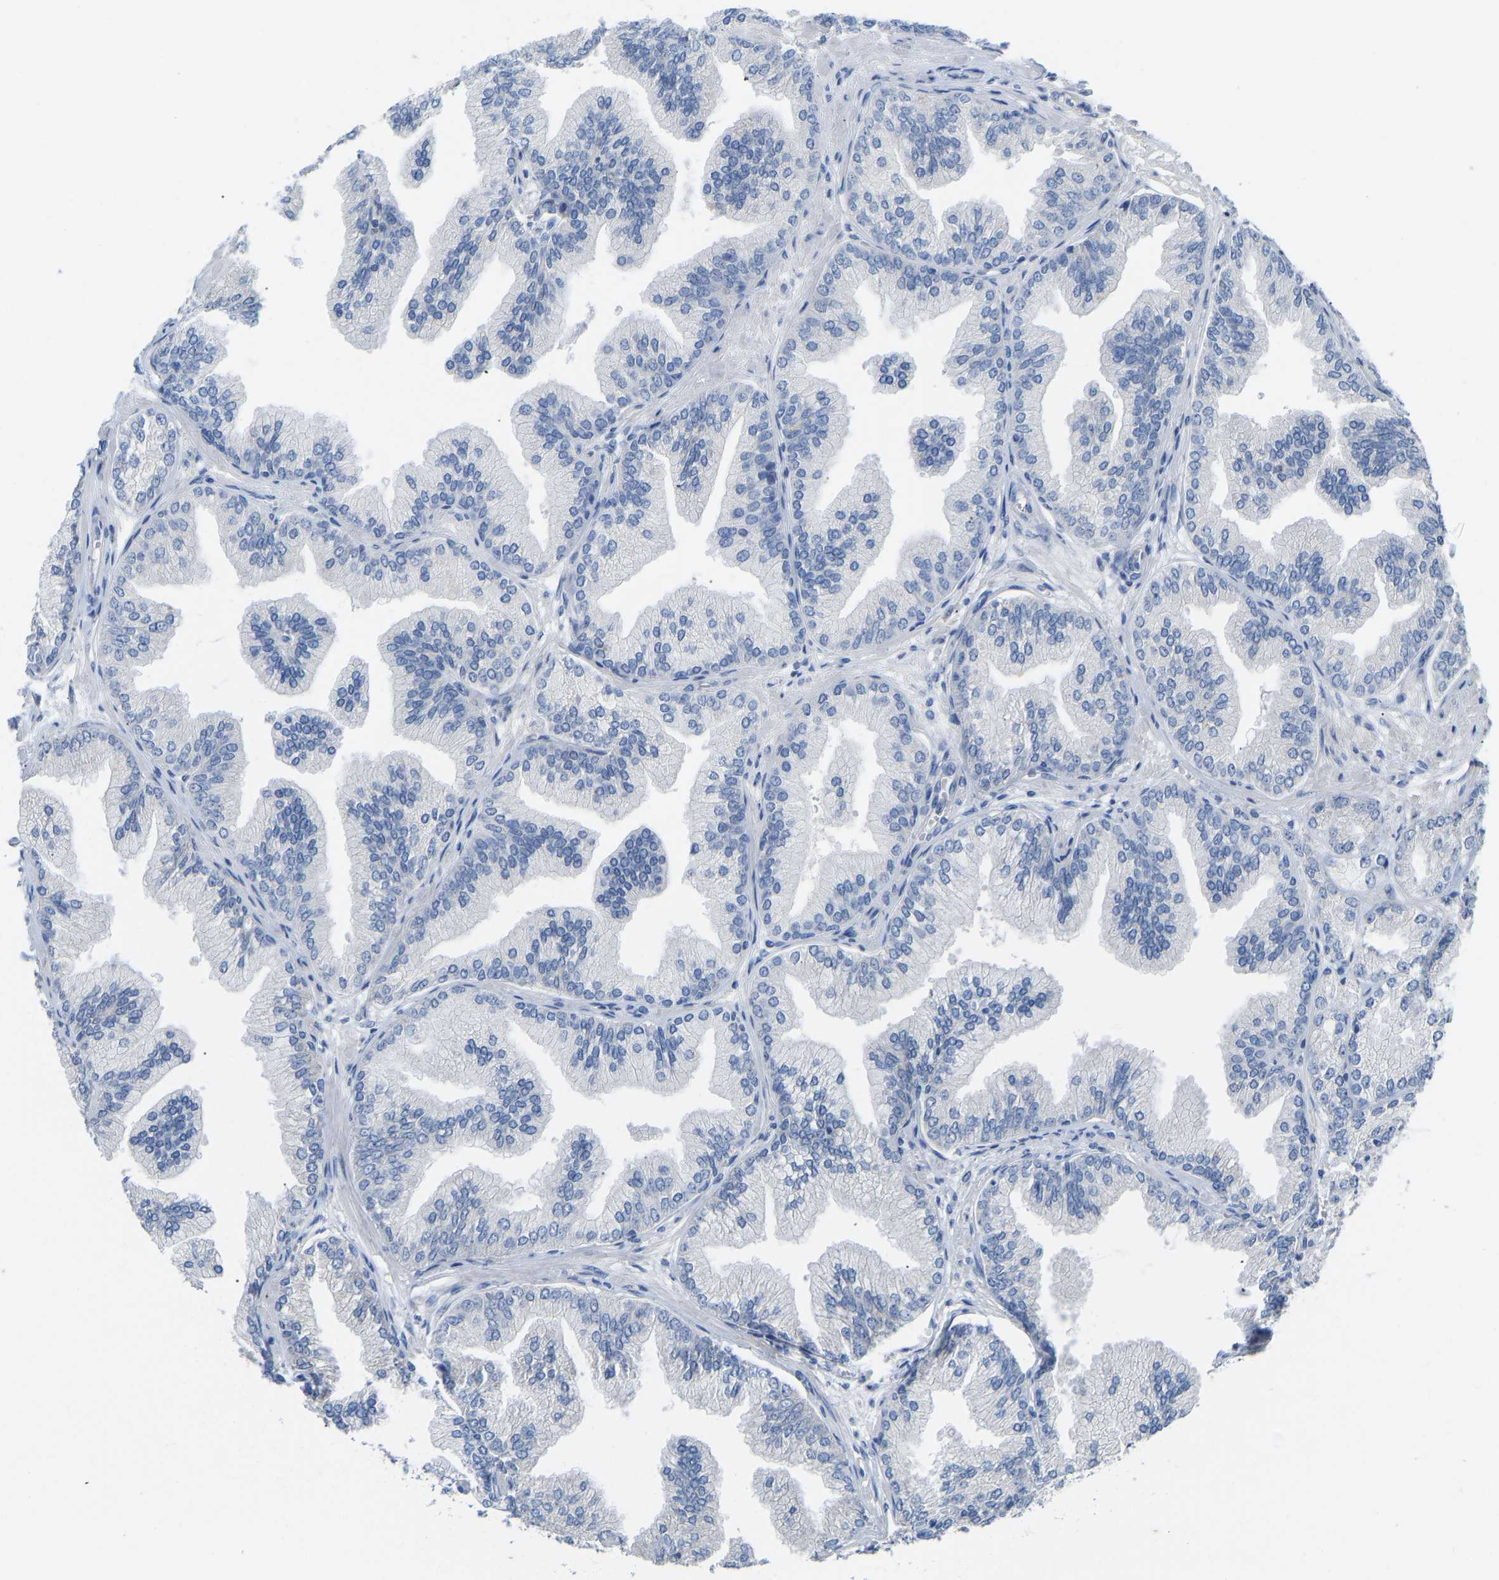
{"staining": {"intensity": "negative", "quantity": "none", "location": "none"}, "tissue": "prostate cancer", "cell_type": "Tumor cells", "image_type": "cancer", "snomed": [{"axis": "morphology", "description": "Adenocarcinoma, Low grade"}, {"axis": "topography", "description": "Prostate"}], "caption": "A micrograph of human prostate cancer is negative for staining in tumor cells.", "gene": "OLIG2", "patient": {"sex": "male", "age": 52}}